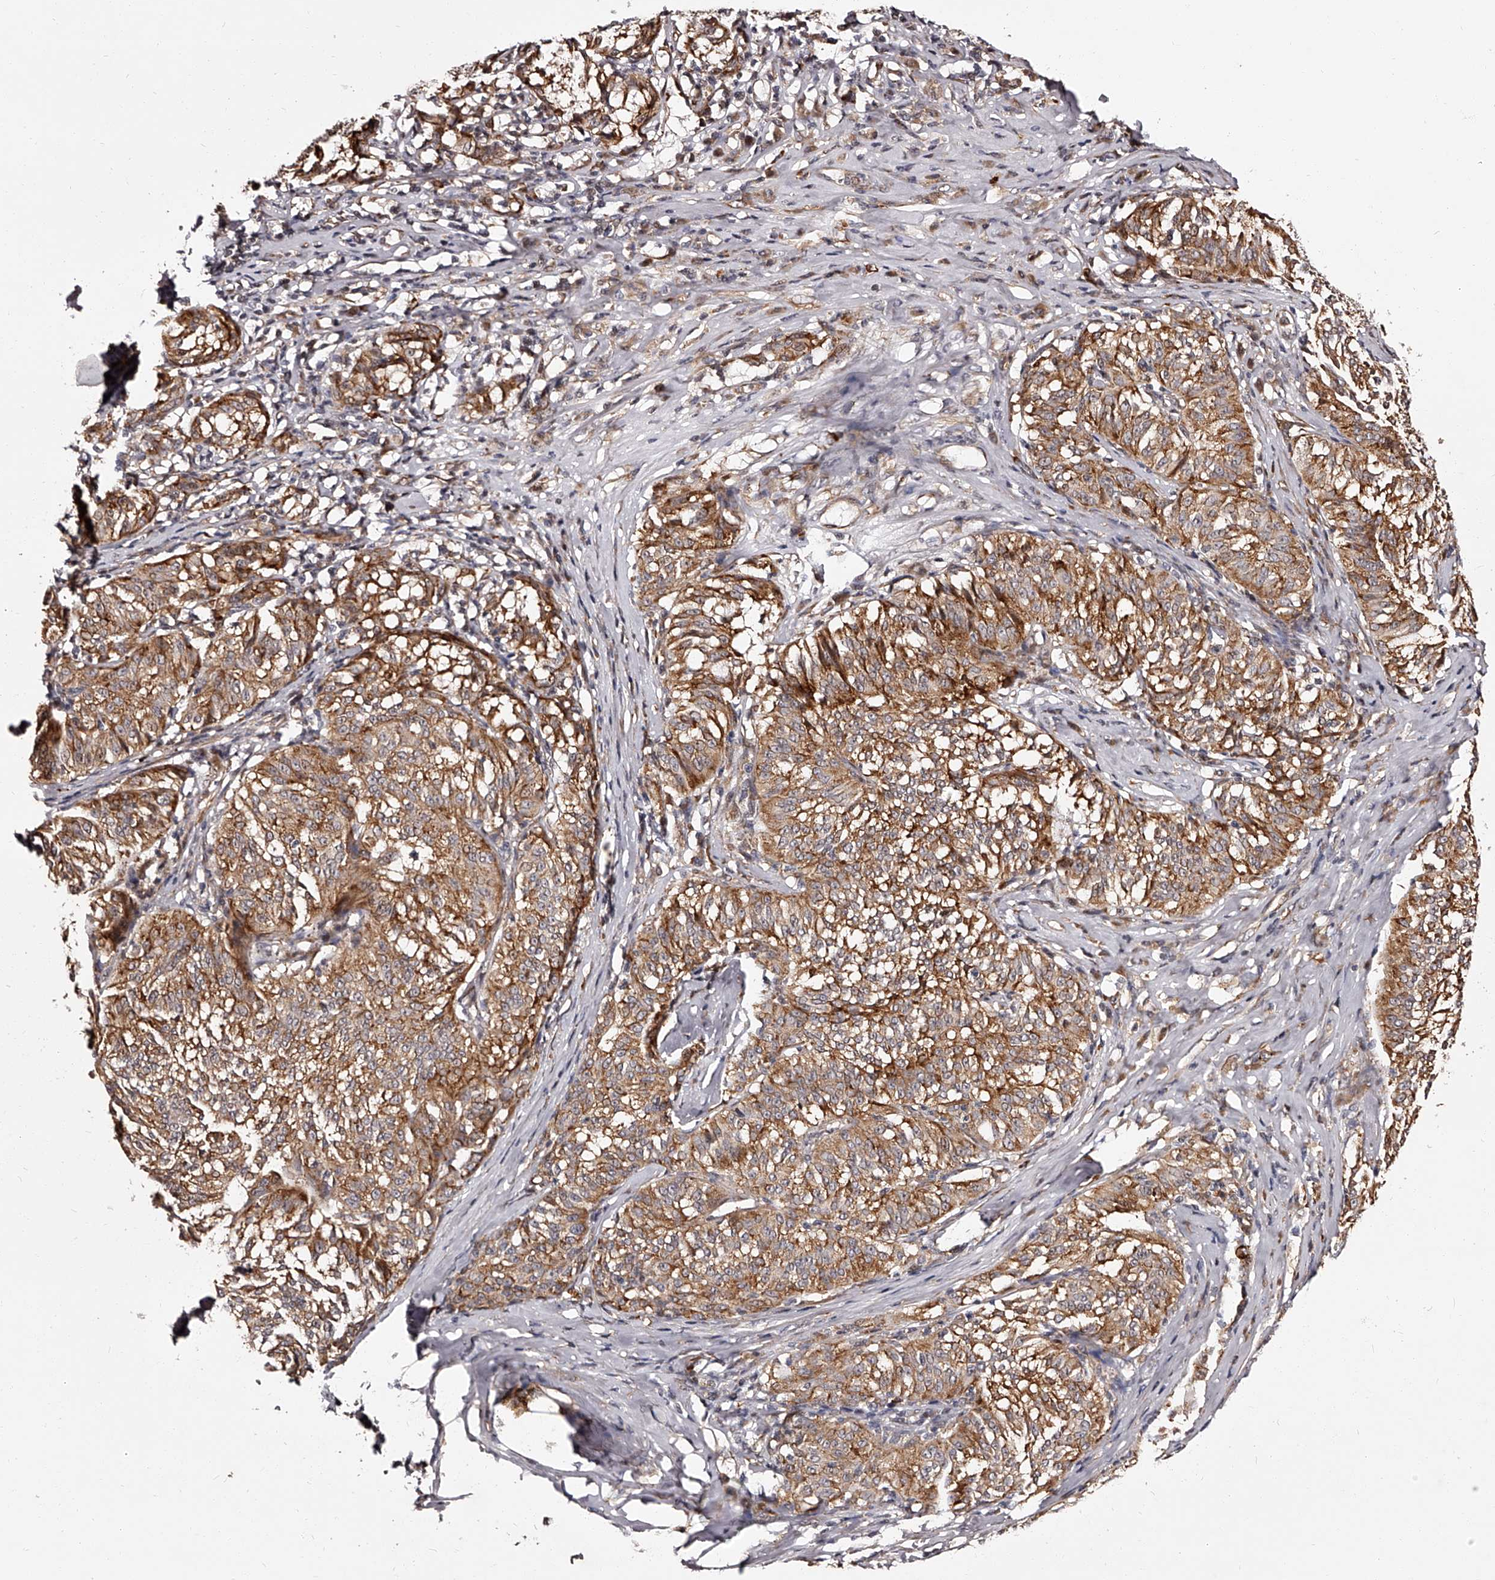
{"staining": {"intensity": "moderate", "quantity": ">75%", "location": "cytoplasmic/membranous"}, "tissue": "melanoma", "cell_type": "Tumor cells", "image_type": "cancer", "snomed": [{"axis": "morphology", "description": "Malignant melanoma, NOS"}, {"axis": "topography", "description": "Skin"}], "caption": "Immunohistochemical staining of human malignant melanoma displays medium levels of moderate cytoplasmic/membranous expression in about >75% of tumor cells. (DAB (3,3'-diaminobenzidine) = brown stain, brightfield microscopy at high magnification).", "gene": "RSC1A1", "patient": {"sex": "female", "age": 72}}